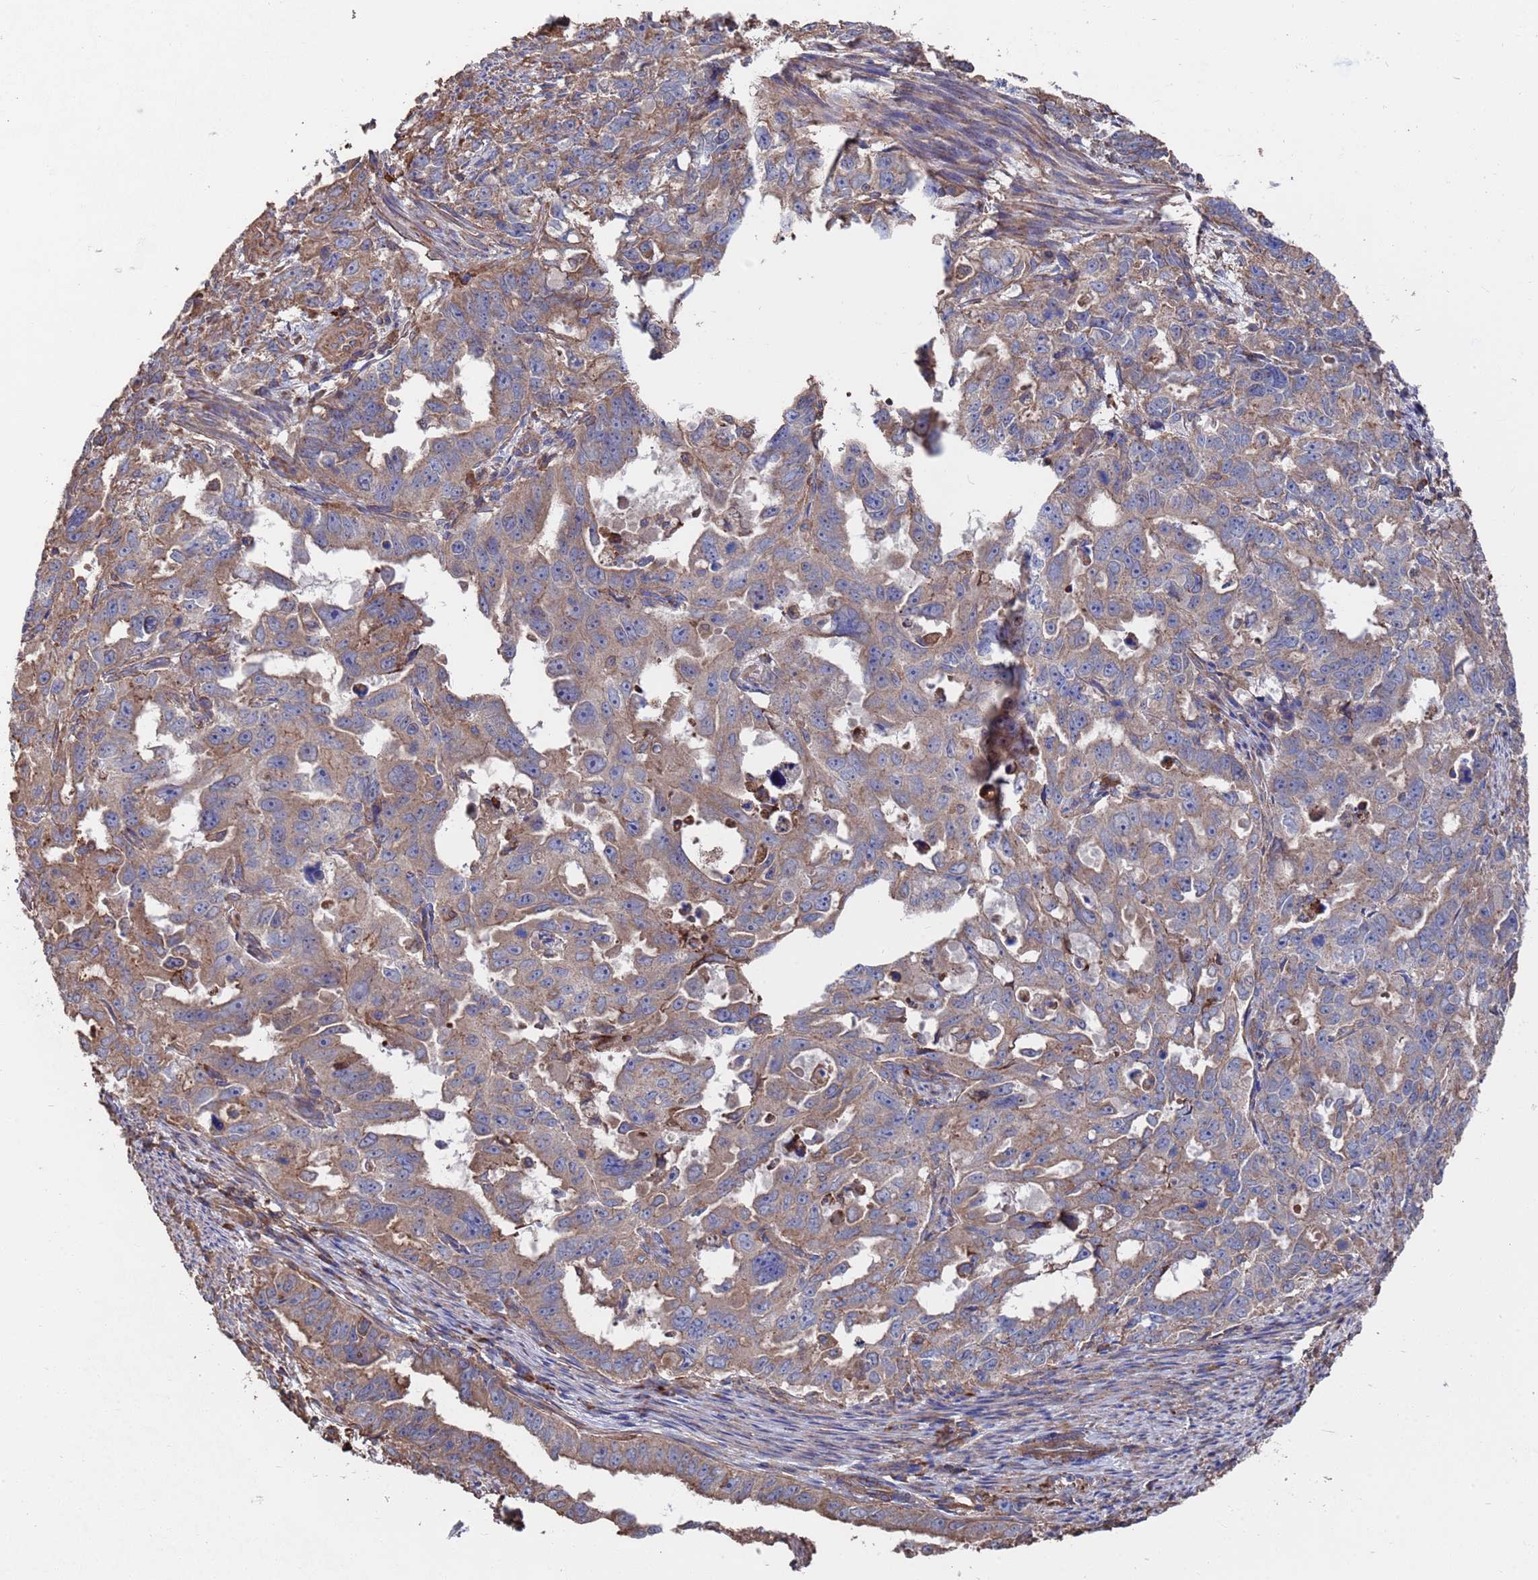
{"staining": {"intensity": "weak", "quantity": ">75%", "location": "cytoplasmic/membranous"}, "tissue": "endometrial cancer", "cell_type": "Tumor cells", "image_type": "cancer", "snomed": [{"axis": "morphology", "description": "Adenocarcinoma, NOS"}, {"axis": "topography", "description": "Endometrium"}], "caption": "Protein expression analysis of human endometrial cancer (adenocarcinoma) reveals weak cytoplasmic/membranous expression in approximately >75% of tumor cells.", "gene": "PYCR1", "patient": {"sex": "female", "age": 65}}